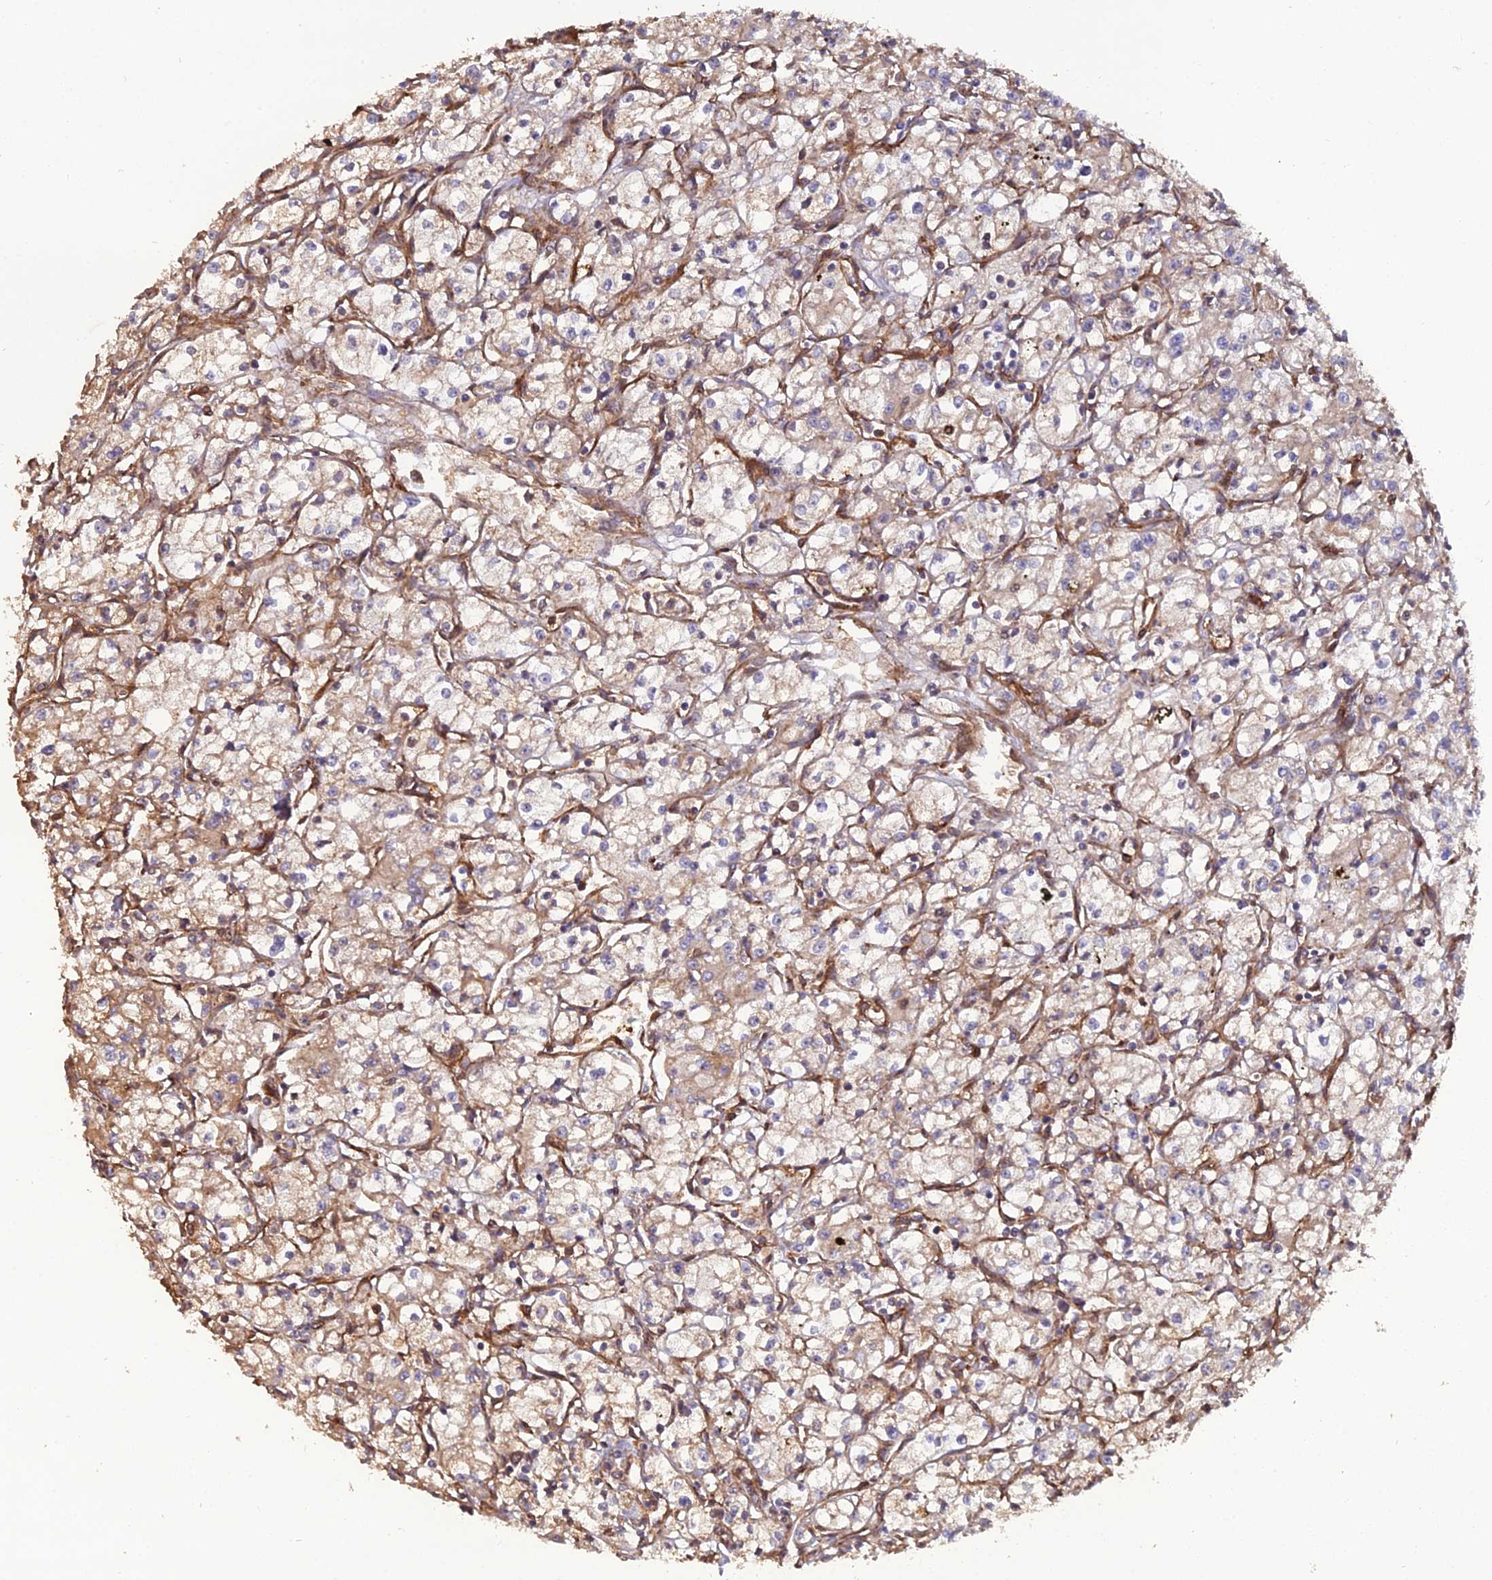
{"staining": {"intensity": "weak", "quantity": "25%-75%", "location": "cytoplasmic/membranous"}, "tissue": "renal cancer", "cell_type": "Tumor cells", "image_type": "cancer", "snomed": [{"axis": "morphology", "description": "Adenocarcinoma, NOS"}, {"axis": "topography", "description": "Kidney"}], "caption": "Brown immunohistochemical staining in human renal cancer exhibits weak cytoplasmic/membranous positivity in about 25%-75% of tumor cells.", "gene": "ATP6V0A2", "patient": {"sex": "male", "age": 59}}